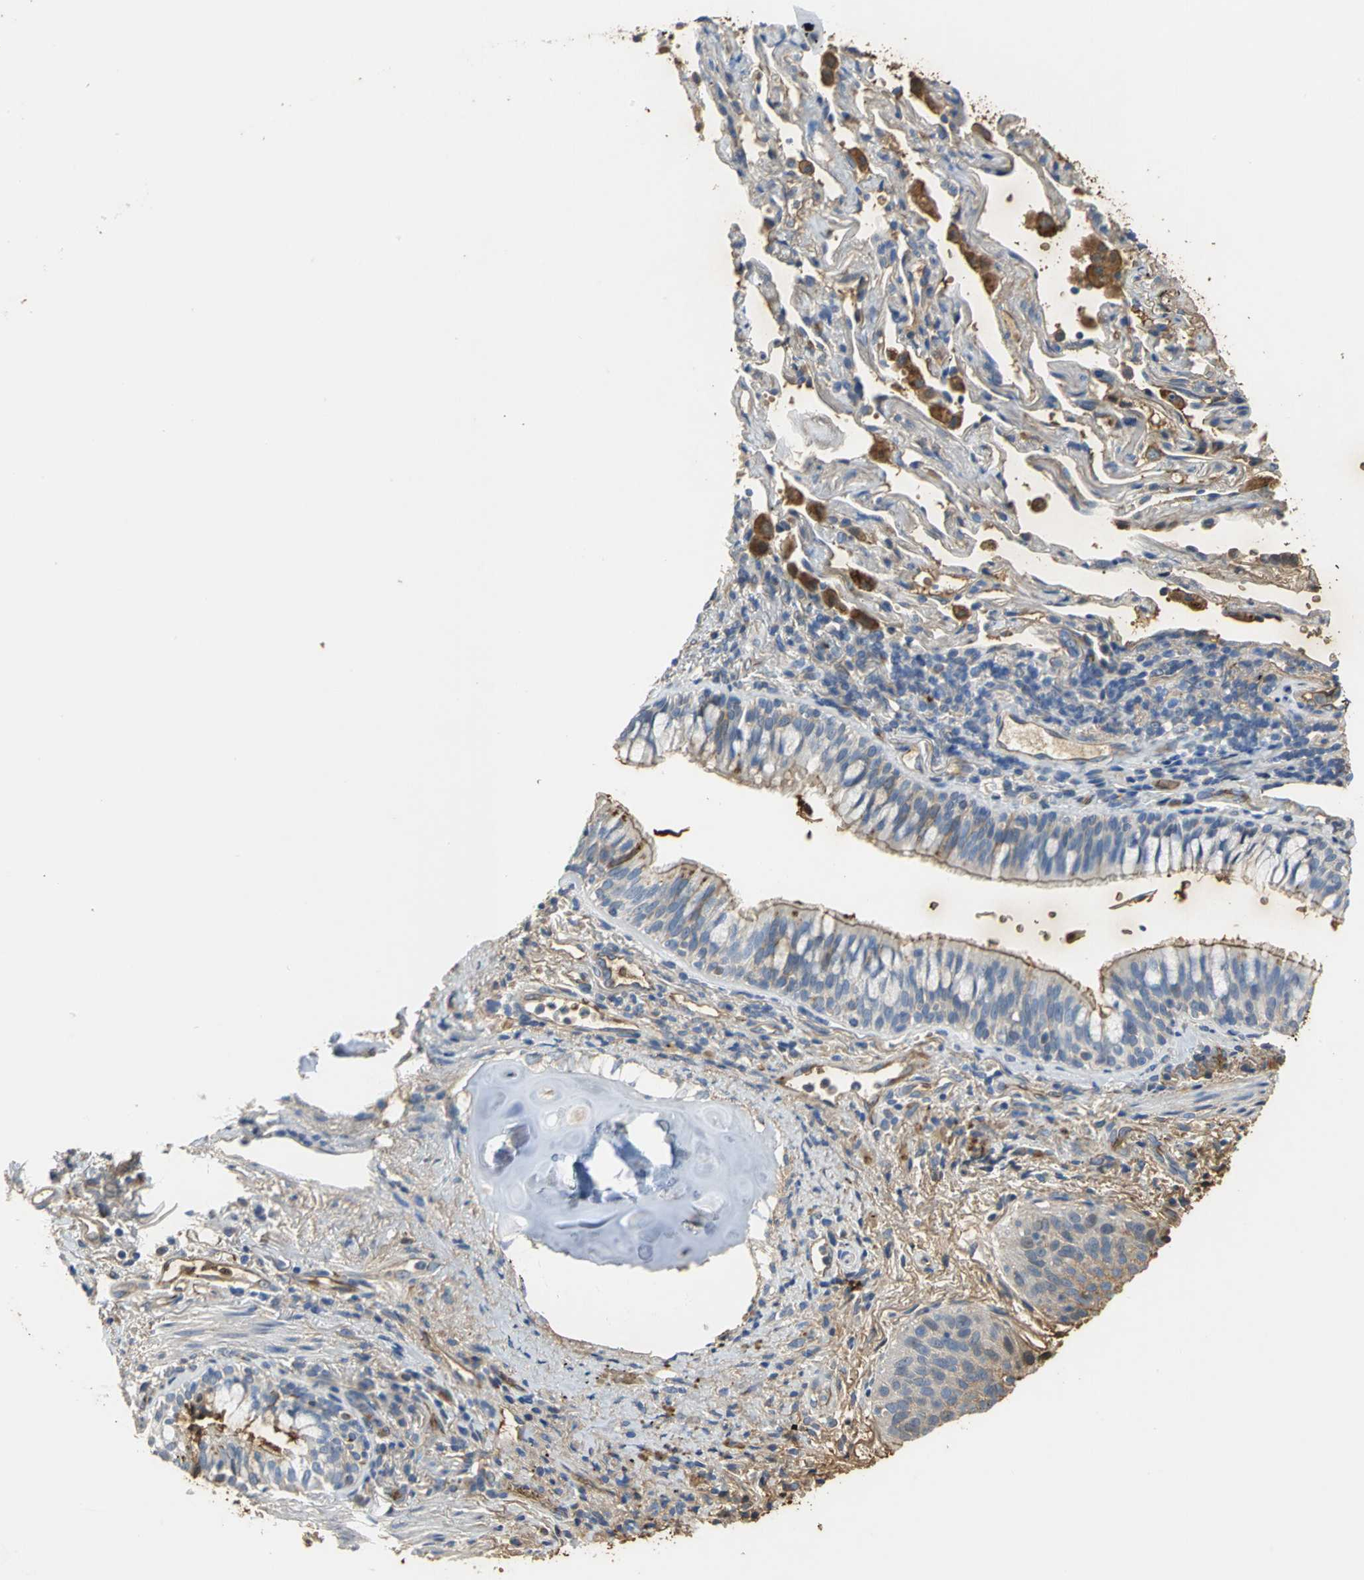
{"staining": {"intensity": "moderate", "quantity": "25%-75%", "location": "cytoplasmic/membranous"}, "tissue": "lung cancer", "cell_type": "Tumor cells", "image_type": "cancer", "snomed": [{"axis": "morphology", "description": "Squamous cell carcinoma, NOS"}, {"axis": "topography", "description": "Lung"}], "caption": "The photomicrograph displays immunohistochemical staining of lung cancer. There is moderate cytoplasmic/membranous expression is present in about 25%-75% of tumor cells.", "gene": "TREM1", "patient": {"sex": "female", "age": 67}}